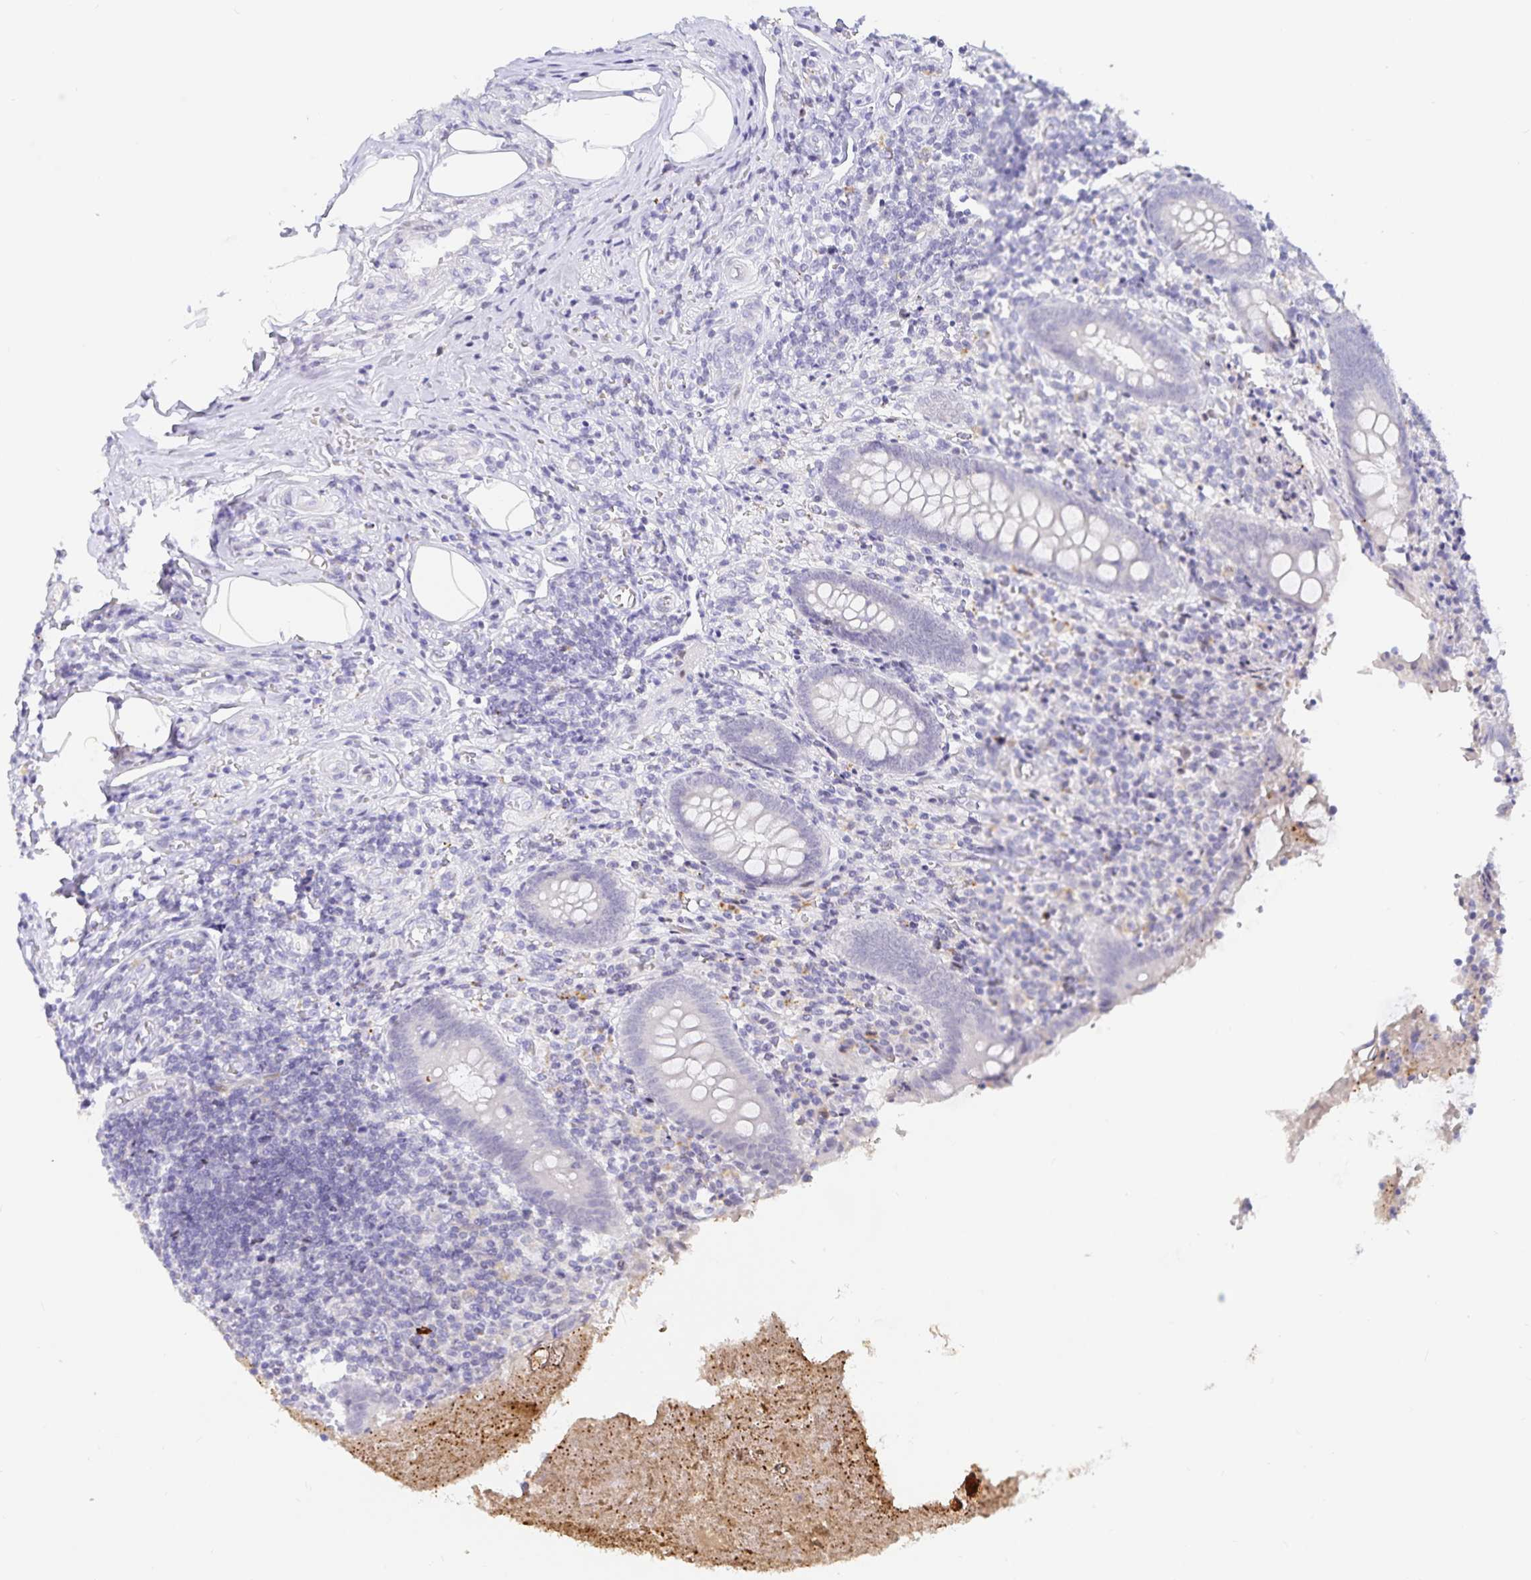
{"staining": {"intensity": "weak", "quantity": "<25%", "location": "nuclear"}, "tissue": "appendix", "cell_type": "Glandular cells", "image_type": "normal", "snomed": [{"axis": "morphology", "description": "Normal tissue, NOS"}, {"axis": "topography", "description": "Appendix"}], "caption": "The histopathology image exhibits no significant staining in glandular cells of appendix. The staining was performed using DAB (3,3'-diaminobenzidine) to visualize the protein expression in brown, while the nuclei were stained in blue with hematoxylin (Magnification: 20x).", "gene": "KBTBD13", "patient": {"sex": "female", "age": 17}}